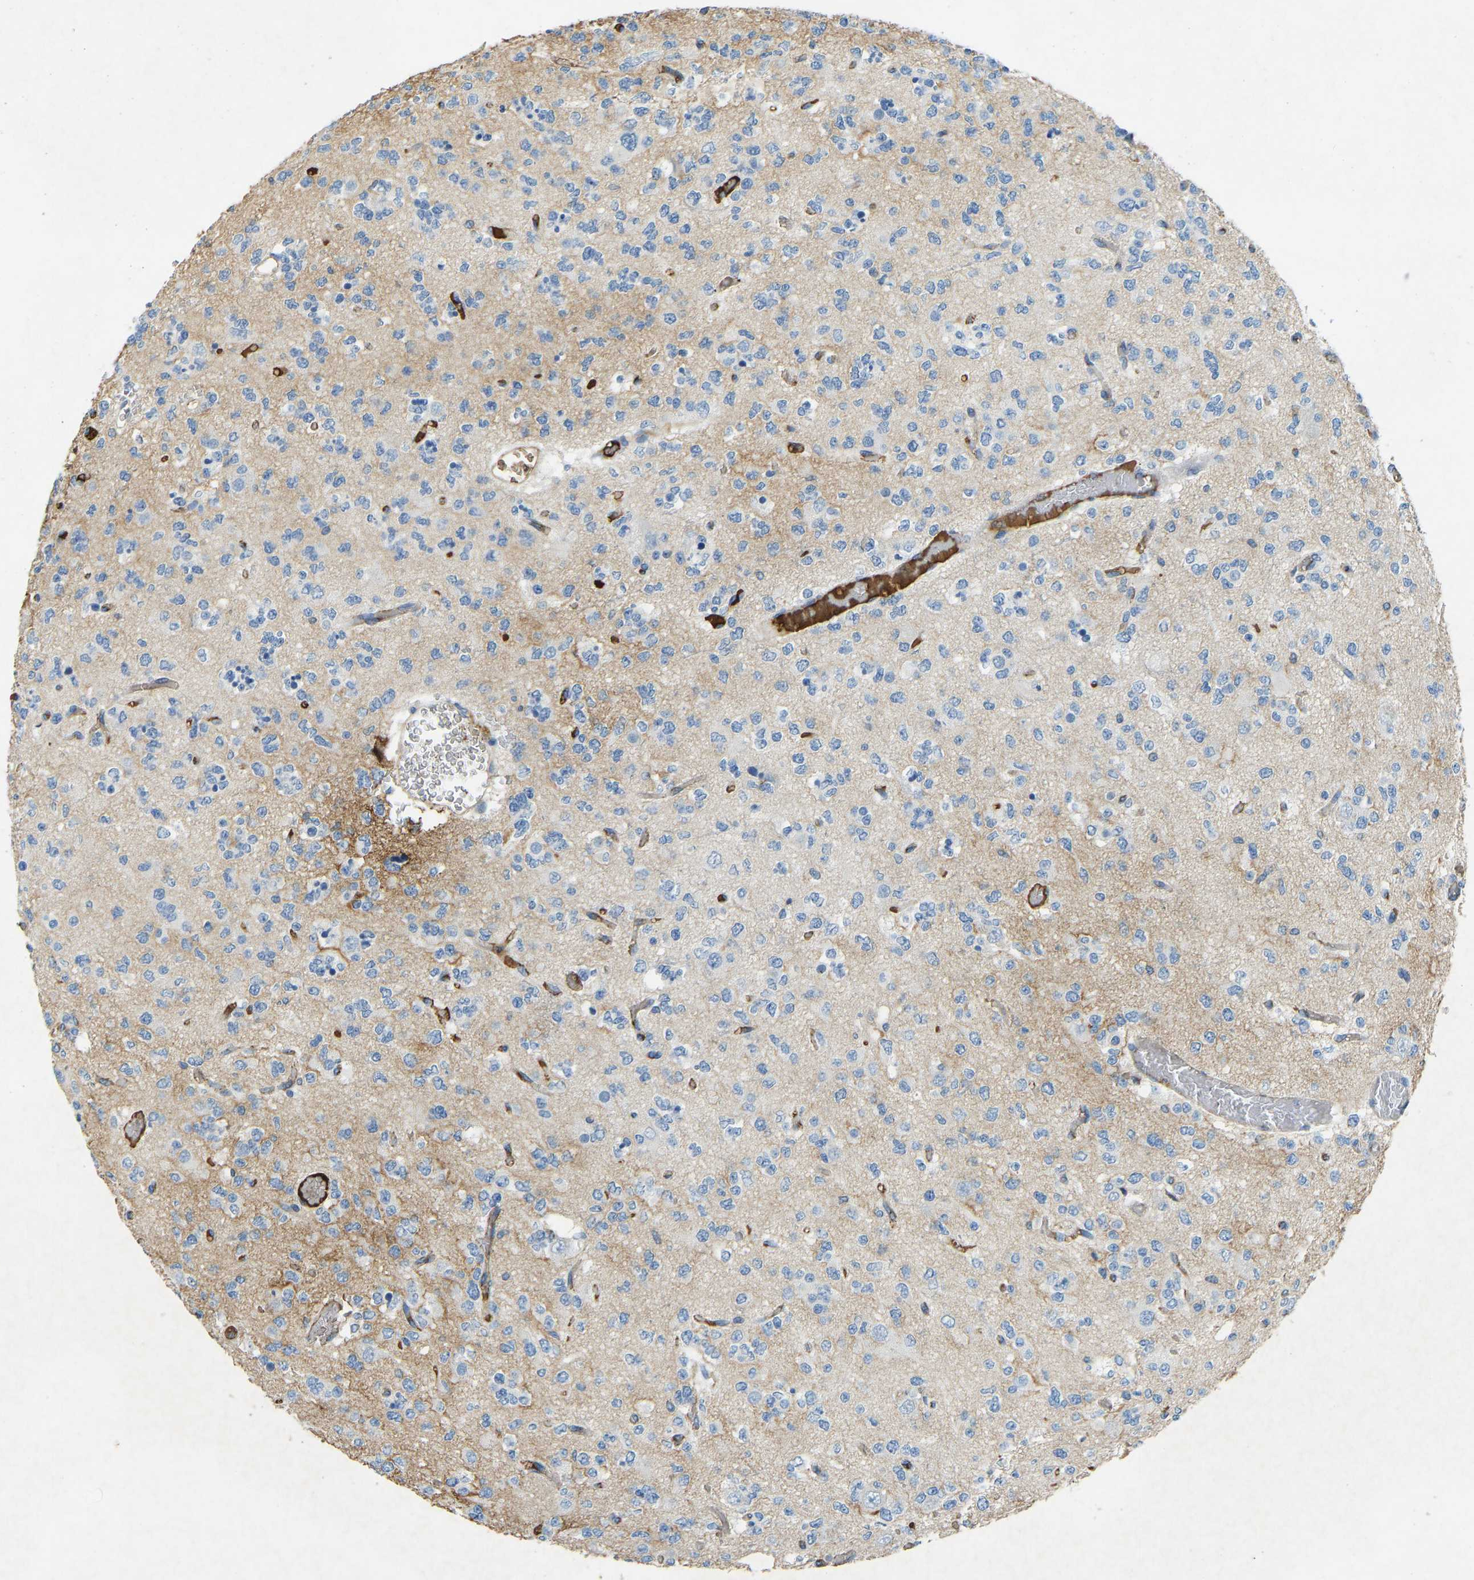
{"staining": {"intensity": "negative", "quantity": "none", "location": "none"}, "tissue": "glioma", "cell_type": "Tumor cells", "image_type": "cancer", "snomed": [{"axis": "morphology", "description": "Glioma, malignant, Low grade"}, {"axis": "topography", "description": "Brain"}], "caption": "This image is of malignant low-grade glioma stained with immunohistochemistry (IHC) to label a protein in brown with the nuclei are counter-stained blue. There is no expression in tumor cells. Nuclei are stained in blue.", "gene": "THBS4", "patient": {"sex": "male", "age": 38}}